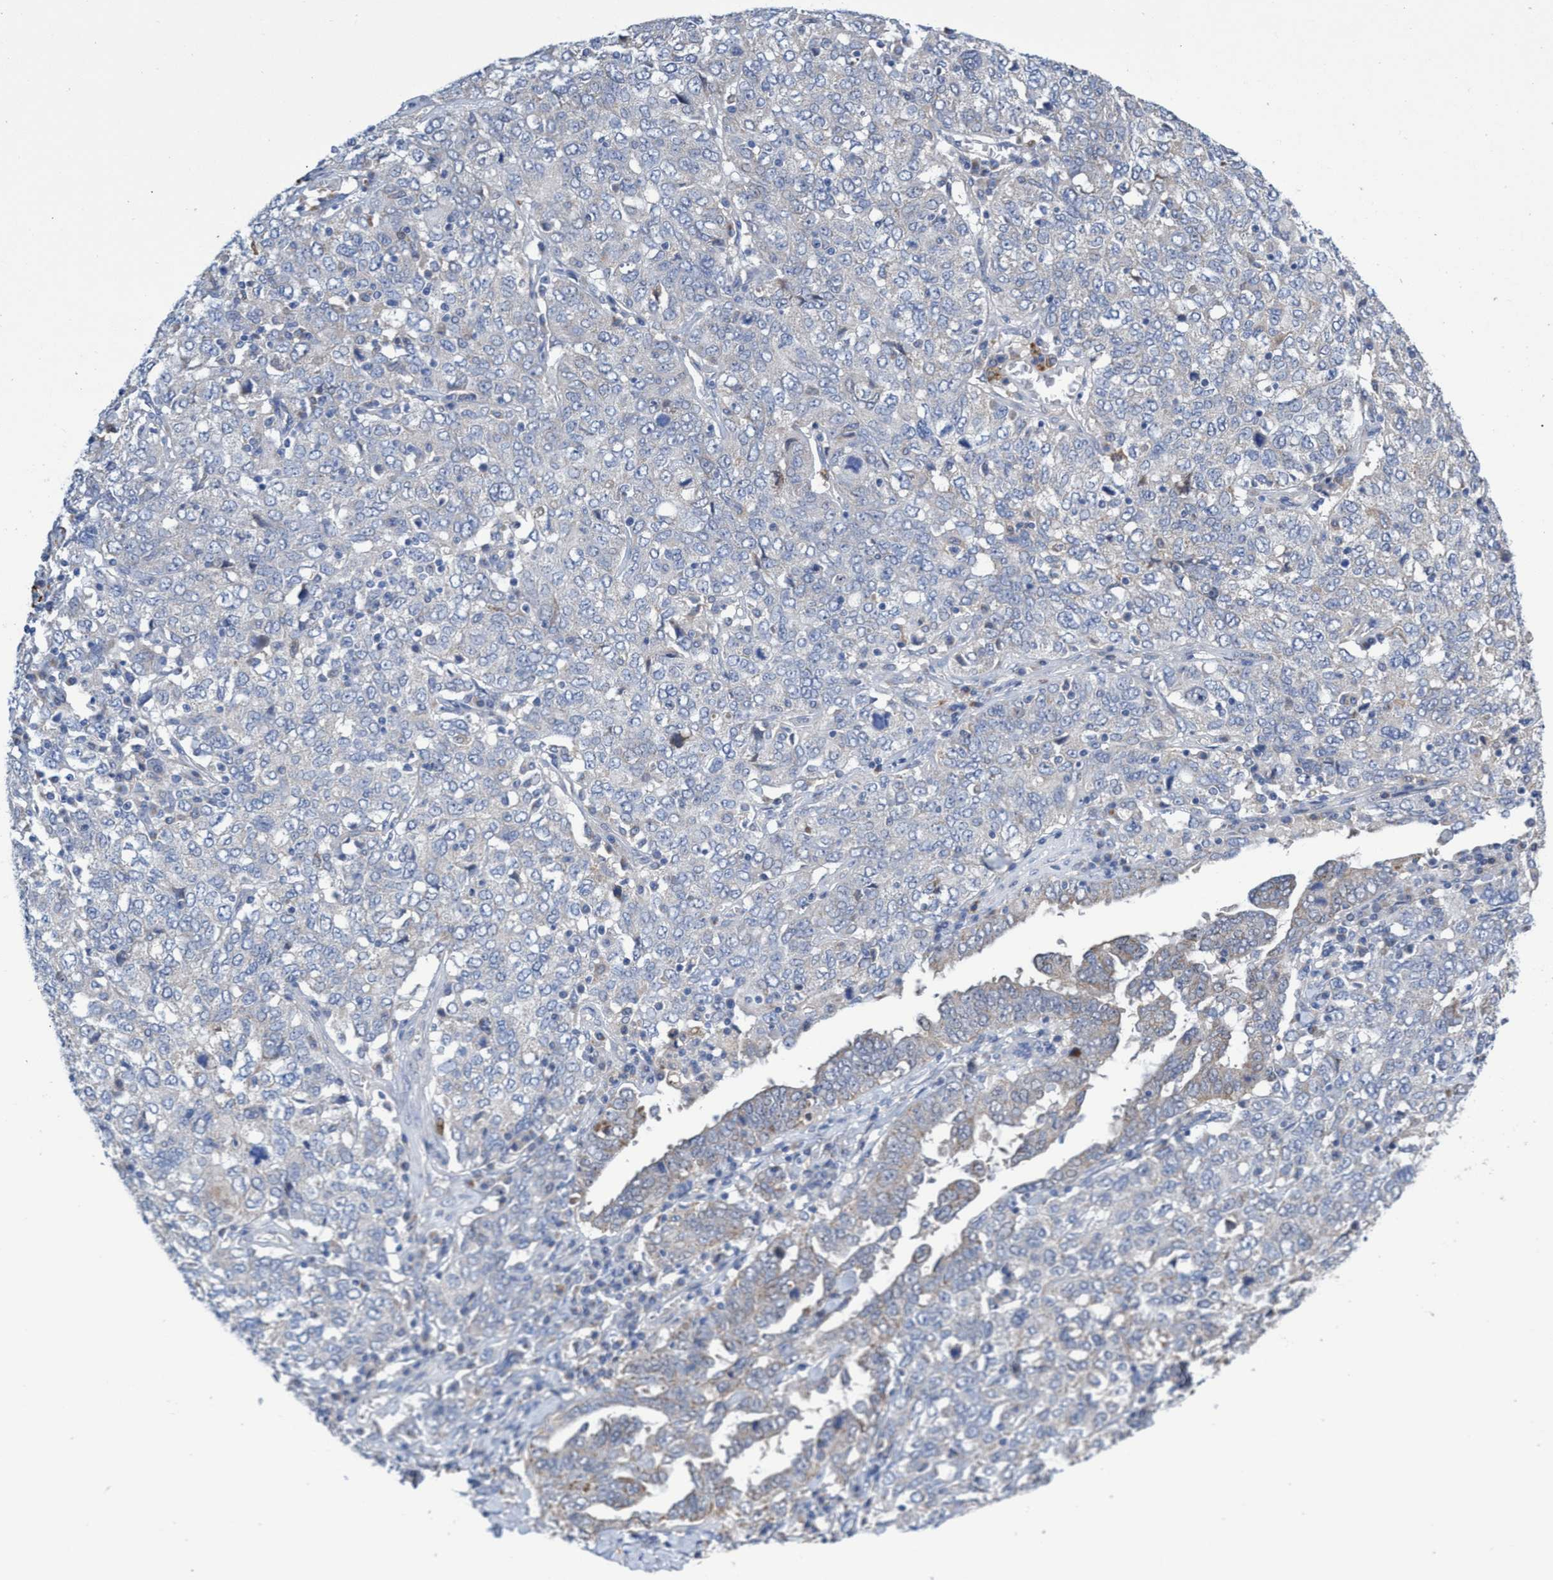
{"staining": {"intensity": "negative", "quantity": "none", "location": "none"}, "tissue": "ovarian cancer", "cell_type": "Tumor cells", "image_type": "cancer", "snomed": [{"axis": "morphology", "description": "Carcinoma, endometroid"}, {"axis": "topography", "description": "Ovary"}], "caption": "There is no significant staining in tumor cells of ovarian cancer (endometroid carcinoma). (Immunohistochemistry (ihc), brightfield microscopy, high magnification).", "gene": "SVEP1", "patient": {"sex": "female", "age": 62}}